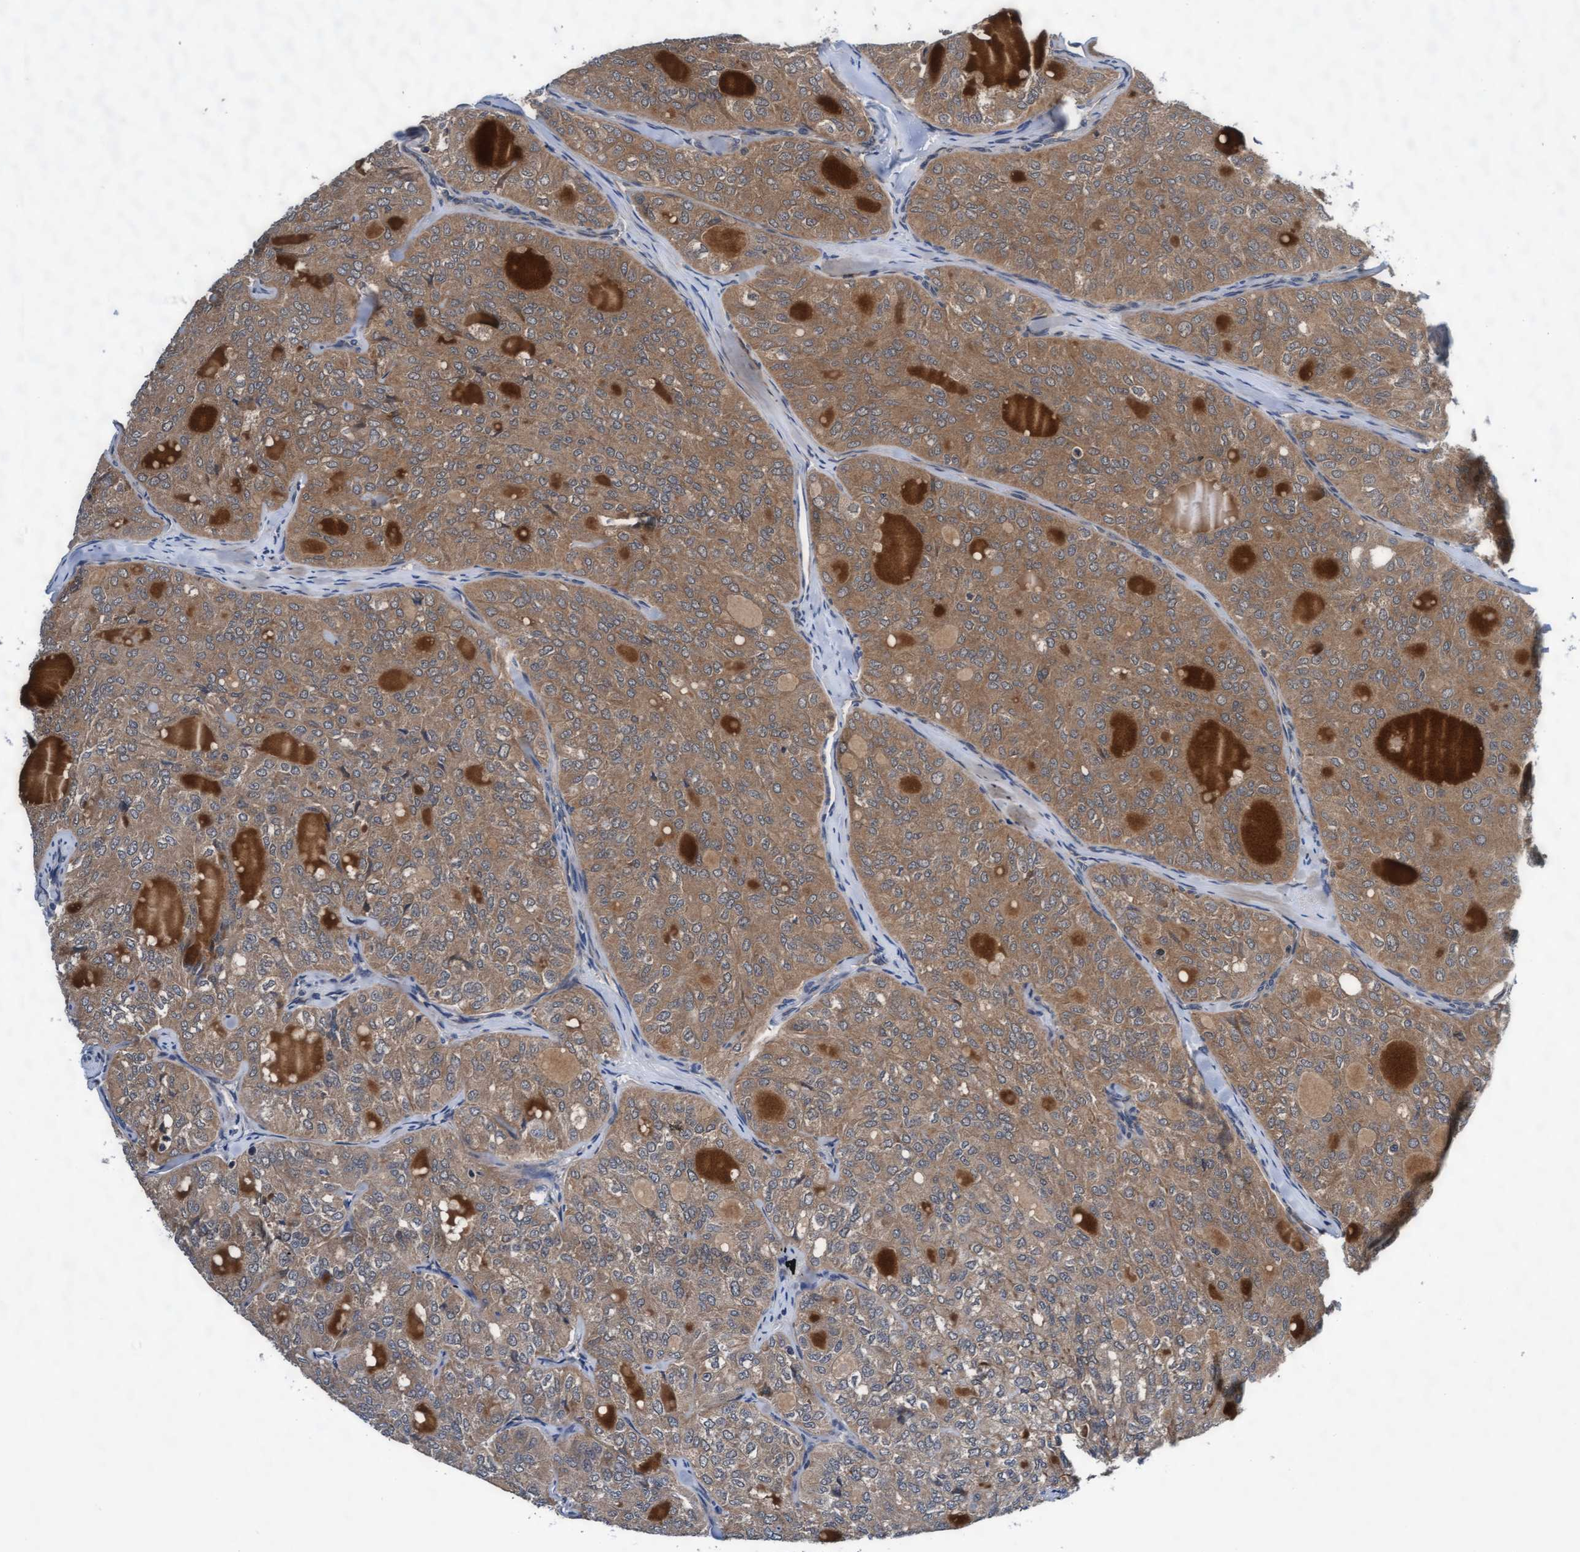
{"staining": {"intensity": "moderate", "quantity": ">75%", "location": "cytoplasmic/membranous"}, "tissue": "thyroid cancer", "cell_type": "Tumor cells", "image_type": "cancer", "snomed": [{"axis": "morphology", "description": "Follicular adenoma carcinoma, NOS"}, {"axis": "topography", "description": "Thyroid gland"}], "caption": "The photomicrograph displays a brown stain indicating the presence of a protein in the cytoplasmic/membranous of tumor cells in thyroid cancer (follicular adenoma carcinoma). The staining is performed using DAB brown chromogen to label protein expression. The nuclei are counter-stained blue using hematoxylin.", "gene": "EFCAB13", "patient": {"sex": "male", "age": 75}}